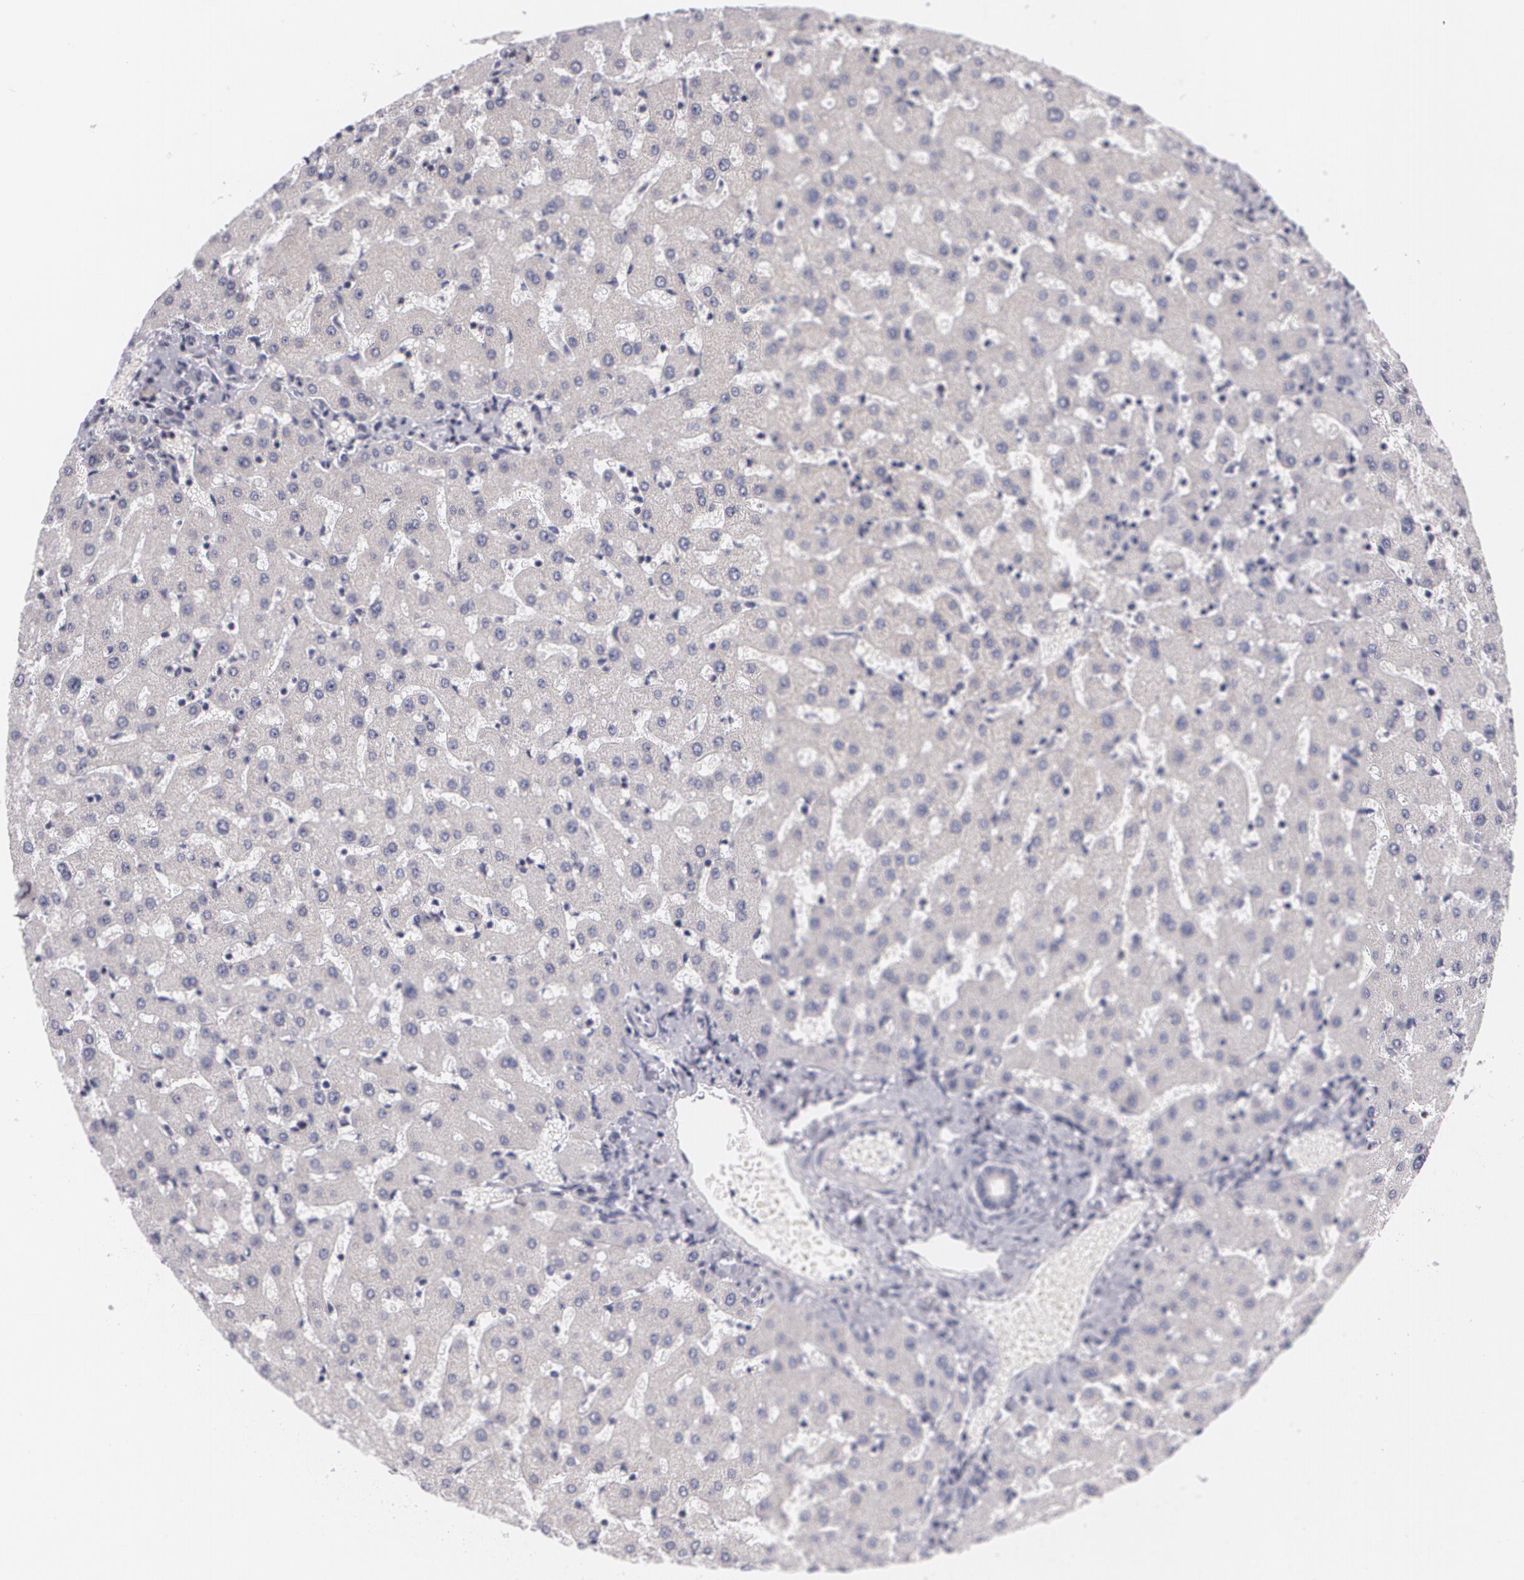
{"staining": {"intensity": "negative", "quantity": "none", "location": "none"}, "tissue": "liver", "cell_type": "Cholangiocytes", "image_type": "normal", "snomed": [{"axis": "morphology", "description": "Normal tissue, NOS"}, {"axis": "topography", "description": "Liver"}], "caption": "This is an immunohistochemistry (IHC) image of unremarkable human liver. There is no staining in cholangiocytes.", "gene": "BCL10", "patient": {"sex": "female", "age": 27}}